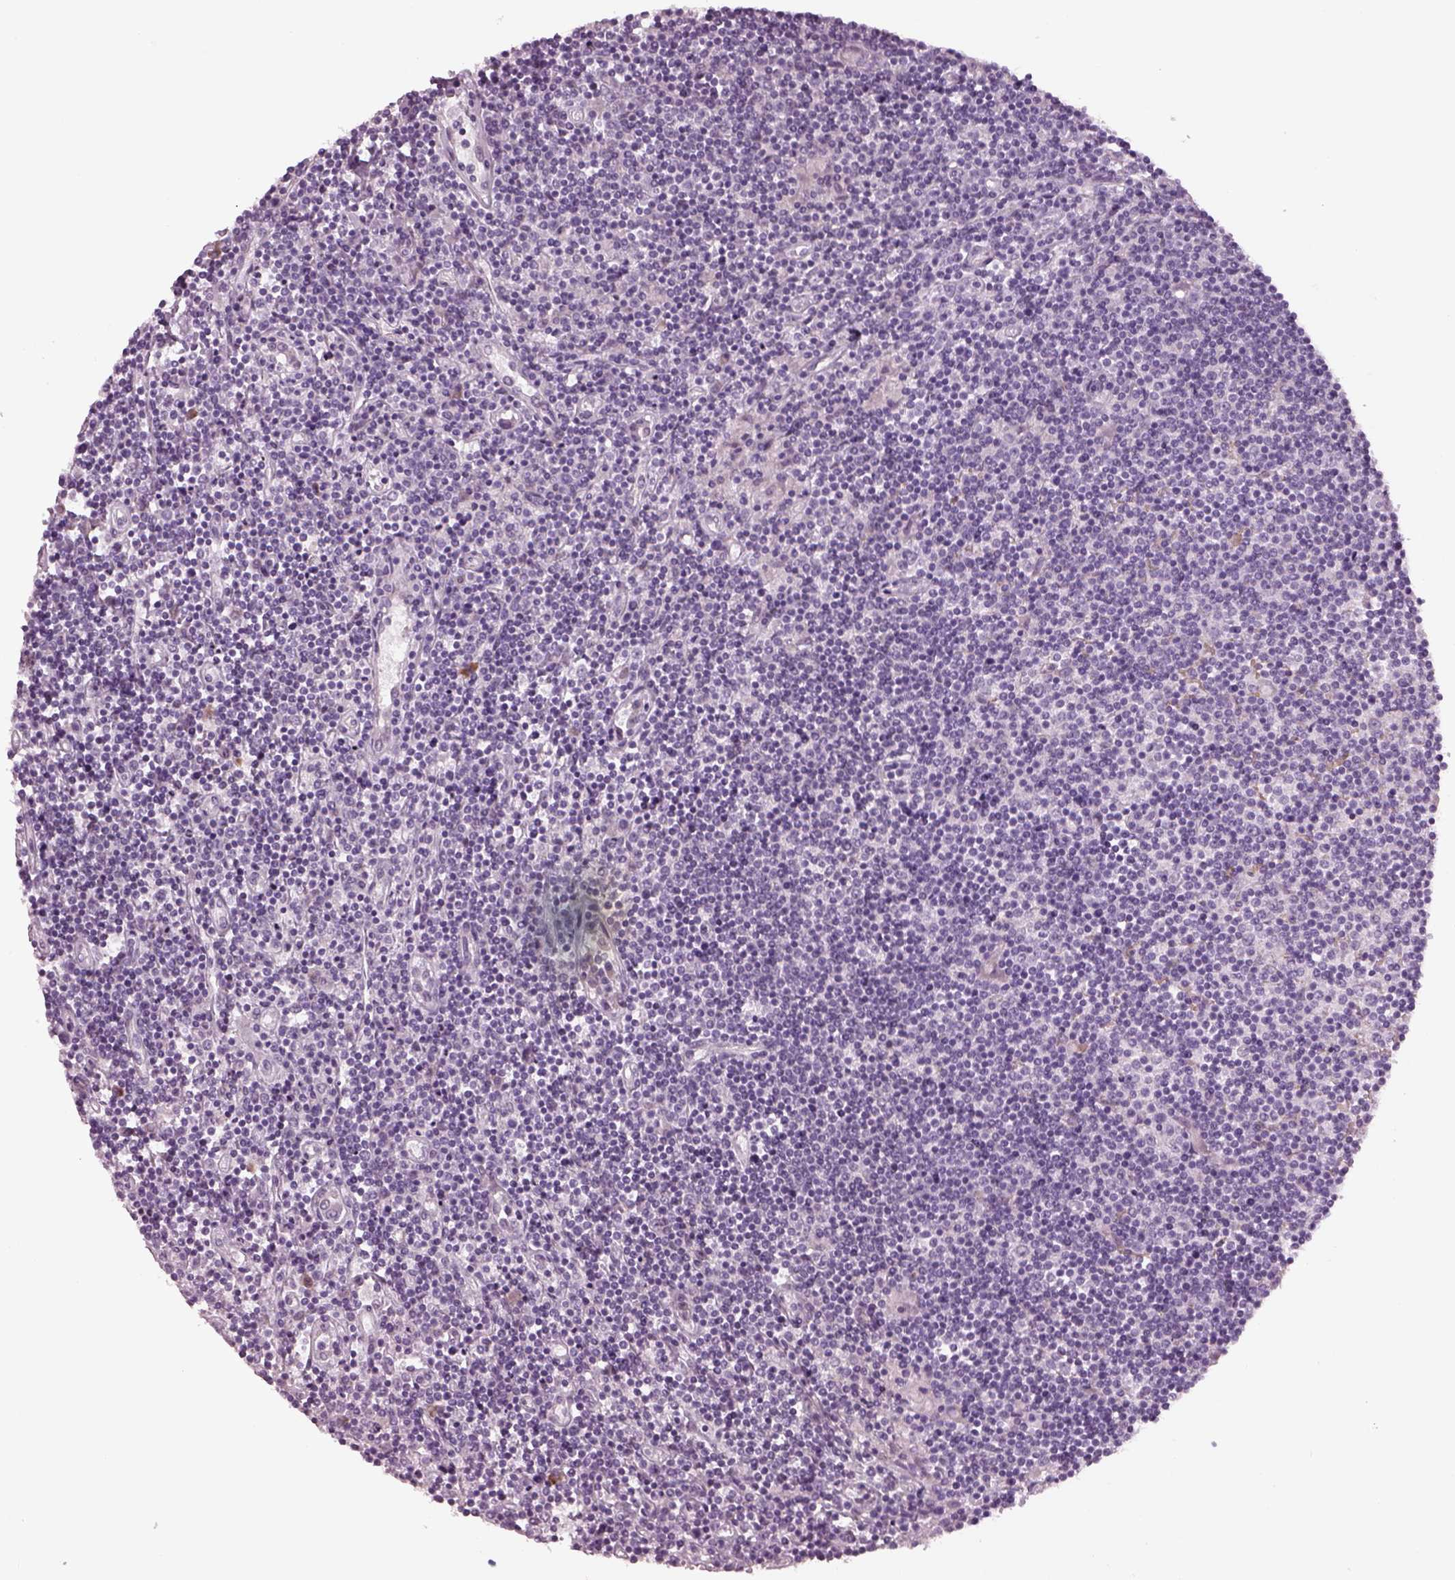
{"staining": {"intensity": "negative", "quantity": "none", "location": "none"}, "tissue": "lymphoma", "cell_type": "Tumor cells", "image_type": "cancer", "snomed": [{"axis": "morphology", "description": "Hodgkin's disease, NOS"}, {"axis": "topography", "description": "Lymph node"}], "caption": "Tumor cells show no significant staining in Hodgkin's disease. (Stains: DAB (3,3'-diaminobenzidine) immunohistochemistry (IHC) with hematoxylin counter stain, Microscopy: brightfield microscopy at high magnification).", "gene": "CYLC1", "patient": {"sex": "male", "age": 40}}